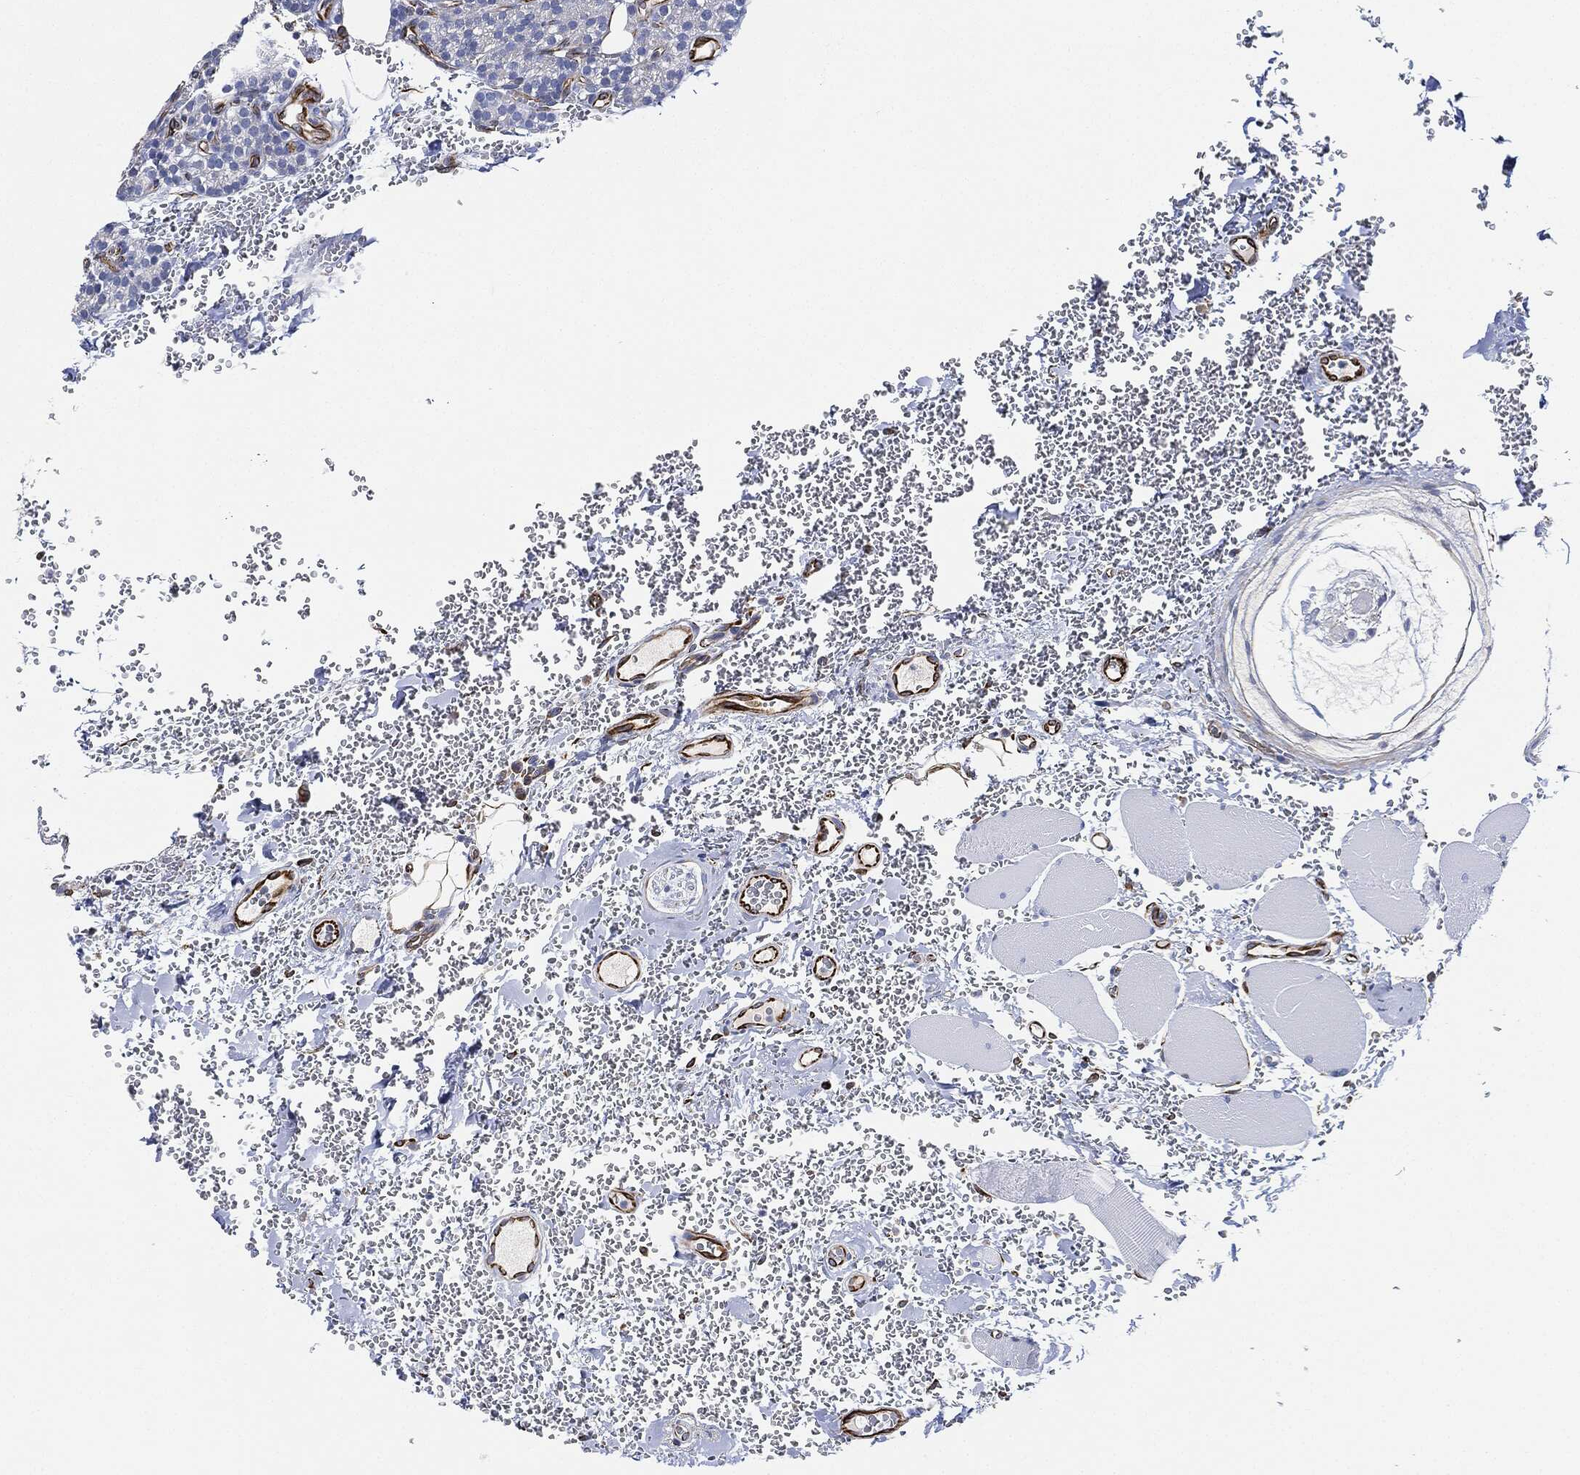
{"staining": {"intensity": "negative", "quantity": "none", "location": "none"}, "tissue": "parathyroid gland", "cell_type": "Glandular cells", "image_type": "normal", "snomed": [{"axis": "morphology", "description": "Normal tissue, NOS"}, {"axis": "topography", "description": "Parathyroid gland"}], "caption": "Image shows no significant protein positivity in glandular cells of normal parathyroid gland. (DAB immunohistochemistry, high magnification).", "gene": "THSD1", "patient": {"sex": "female", "age": 67}}